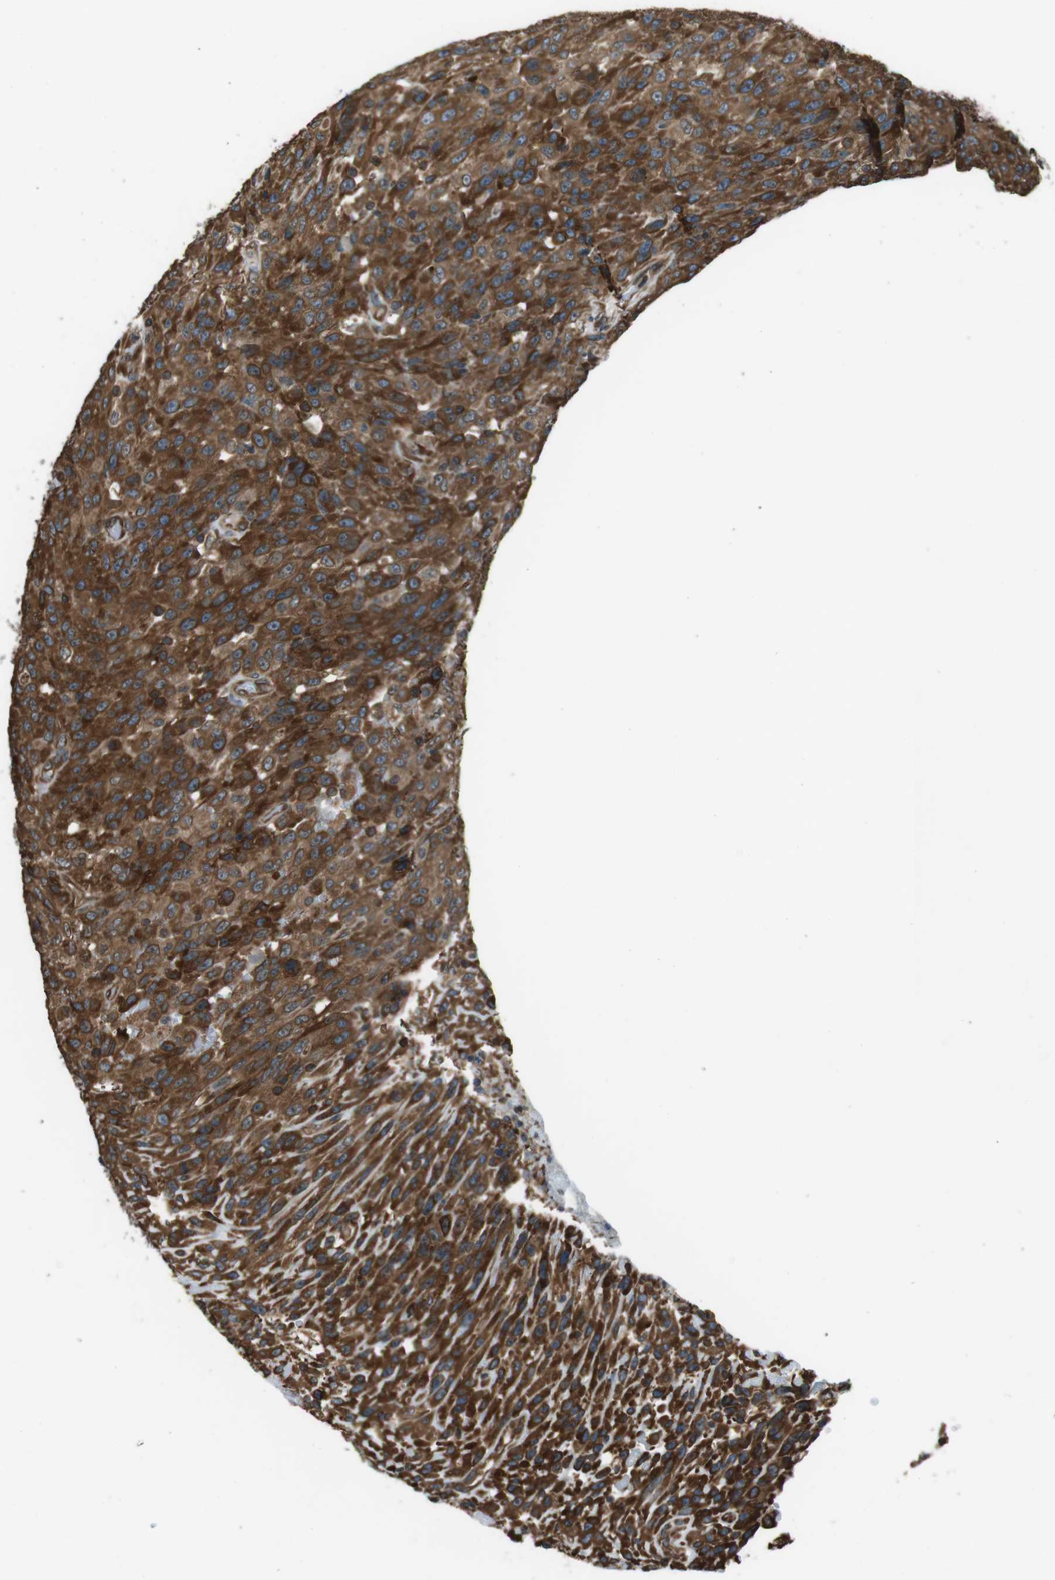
{"staining": {"intensity": "strong", "quantity": ">75%", "location": "cytoplasmic/membranous"}, "tissue": "urothelial cancer", "cell_type": "Tumor cells", "image_type": "cancer", "snomed": [{"axis": "morphology", "description": "Urothelial carcinoma, High grade"}, {"axis": "topography", "description": "Urinary bladder"}], "caption": "DAB (3,3'-diaminobenzidine) immunohistochemical staining of urothelial carcinoma (high-grade) shows strong cytoplasmic/membranous protein expression in approximately >75% of tumor cells. The protein of interest is shown in brown color, while the nuclei are stained blue.", "gene": "PA2G4", "patient": {"sex": "male", "age": 66}}